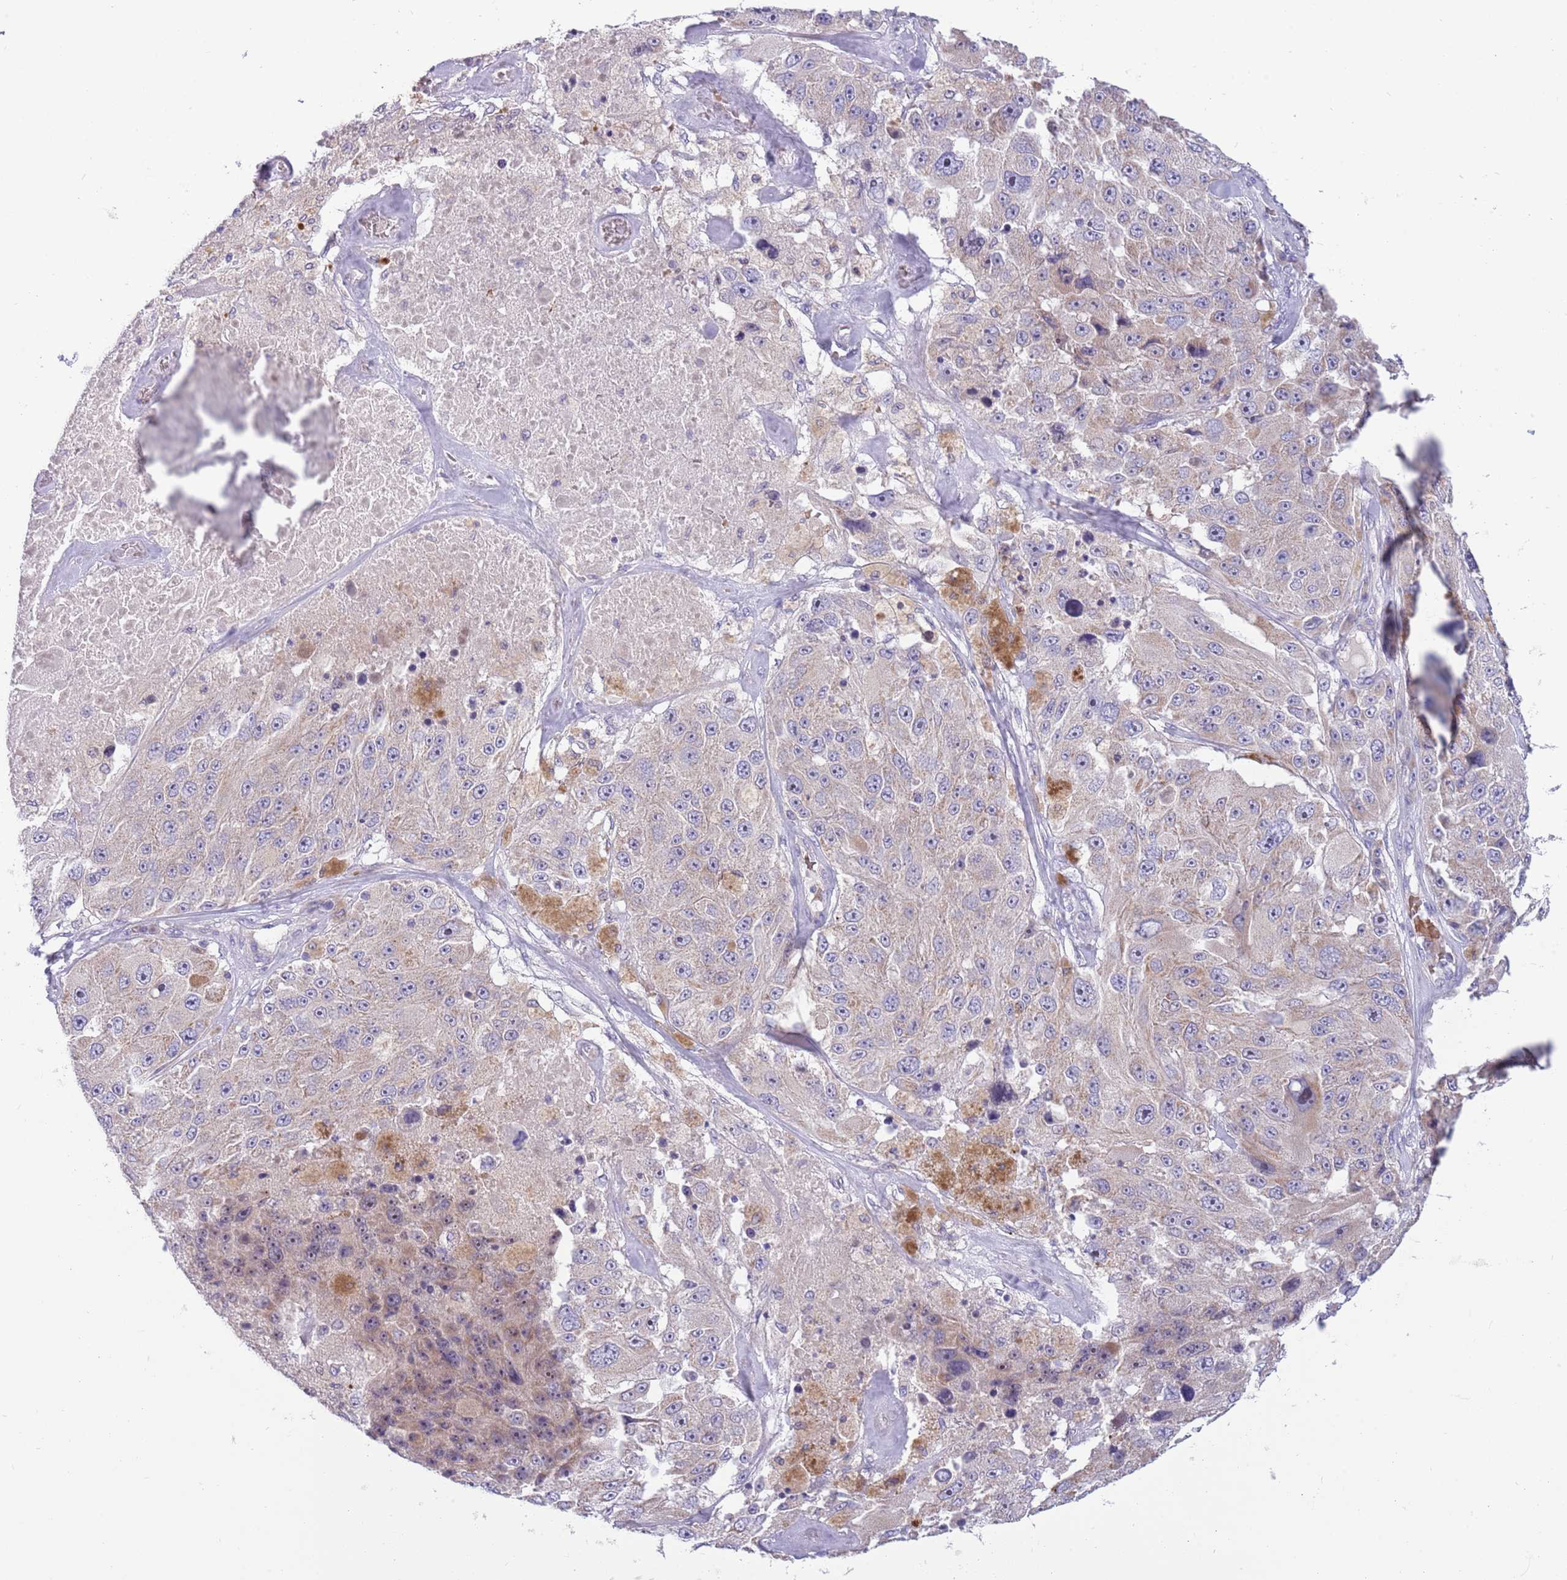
{"staining": {"intensity": "weak", "quantity": "<25%", "location": "cytoplasmic/membranous"}, "tissue": "melanoma", "cell_type": "Tumor cells", "image_type": "cancer", "snomed": [{"axis": "morphology", "description": "Malignant melanoma, Metastatic site"}, {"axis": "topography", "description": "Lymph node"}], "caption": "Tumor cells show no significant protein positivity in malignant melanoma (metastatic site).", "gene": "DDHD1", "patient": {"sex": "male", "age": 62}}